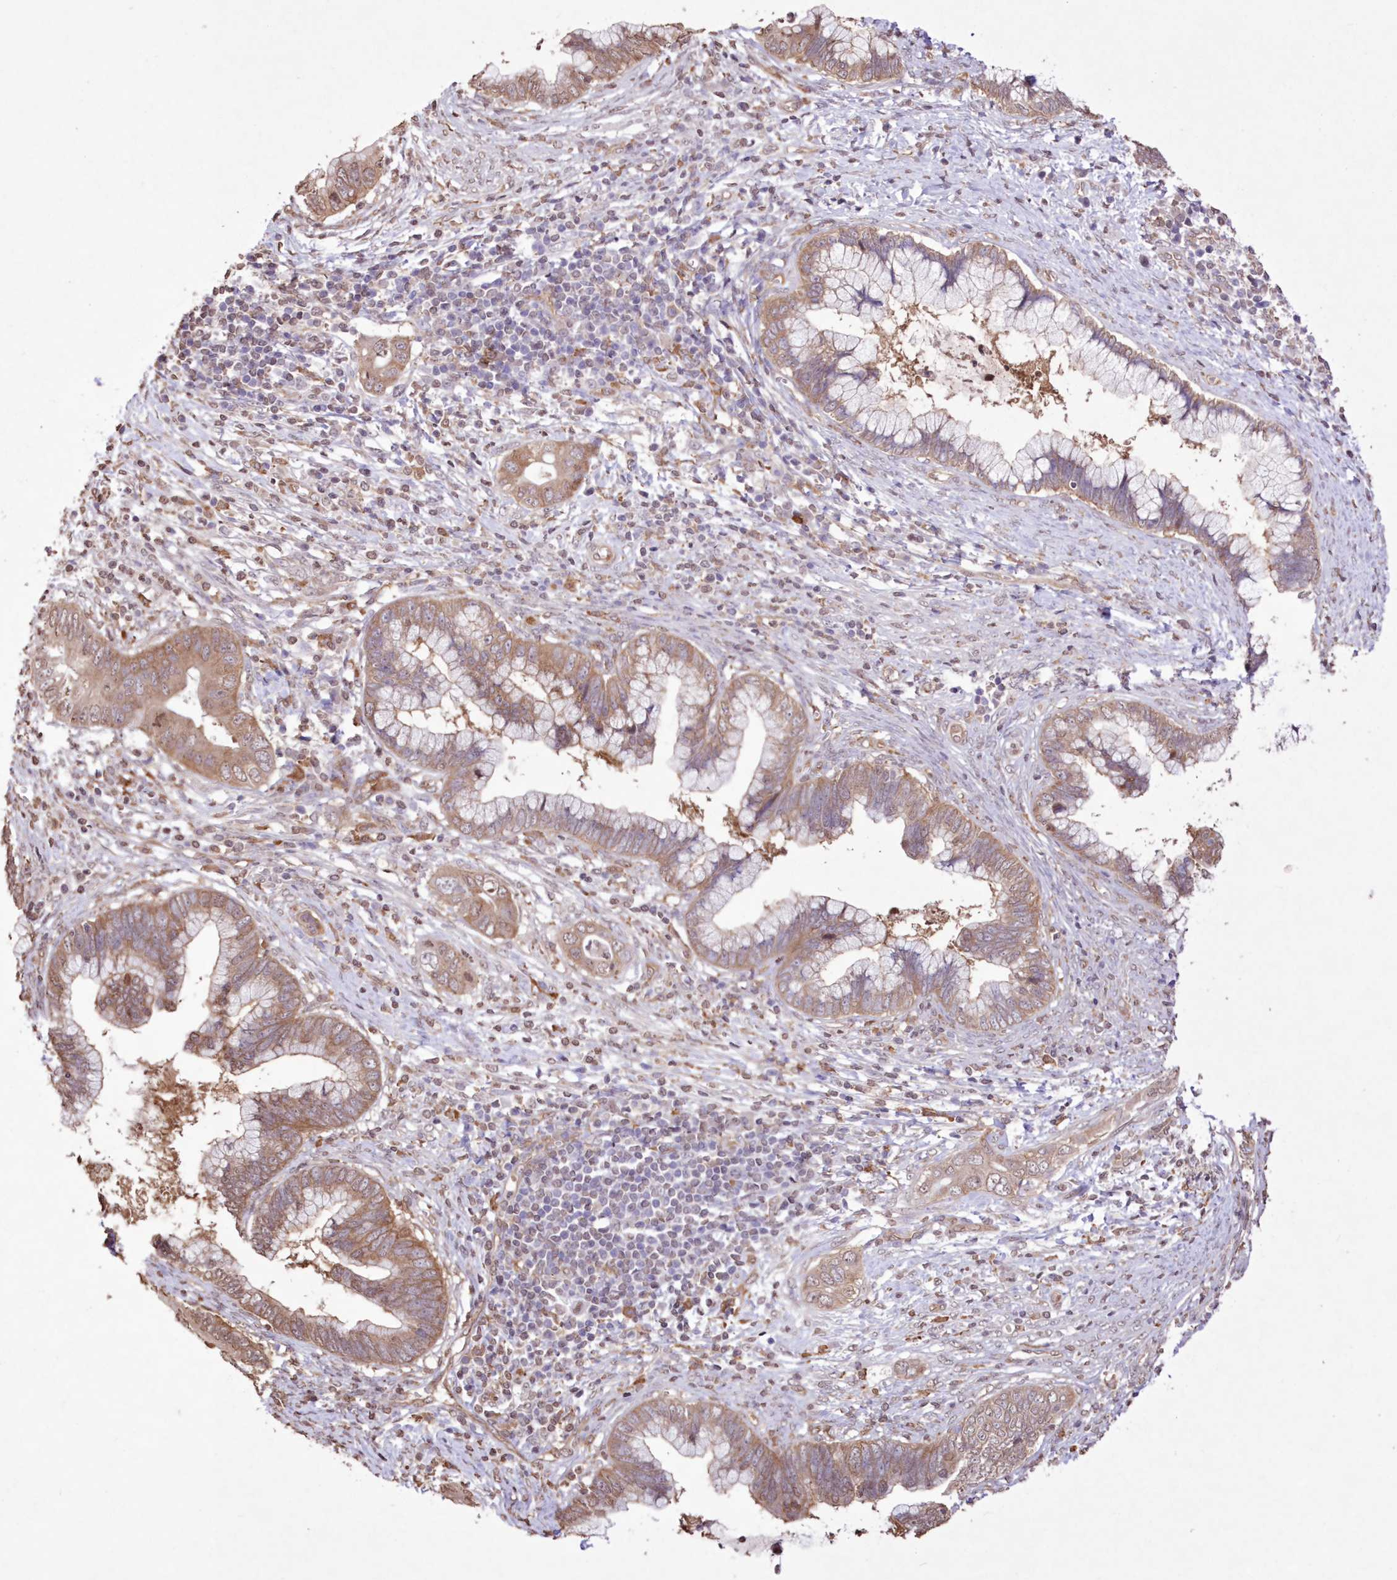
{"staining": {"intensity": "weak", "quantity": ">75%", "location": "cytoplasmic/membranous"}, "tissue": "cervical cancer", "cell_type": "Tumor cells", "image_type": "cancer", "snomed": [{"axis": "morphology", "description": "Adenocarcinoma, NOS"}, {"axis": "topography", "description": "Cervix"}], "caption": "Cervical cancer tissue exhibits weak cytoplasmic/membranous staining in approximately >75% of tumor cells, visualized by immunohistochemistry.", "gene": "FCHO2", "patient": {"sex": "female", "age": 44}}